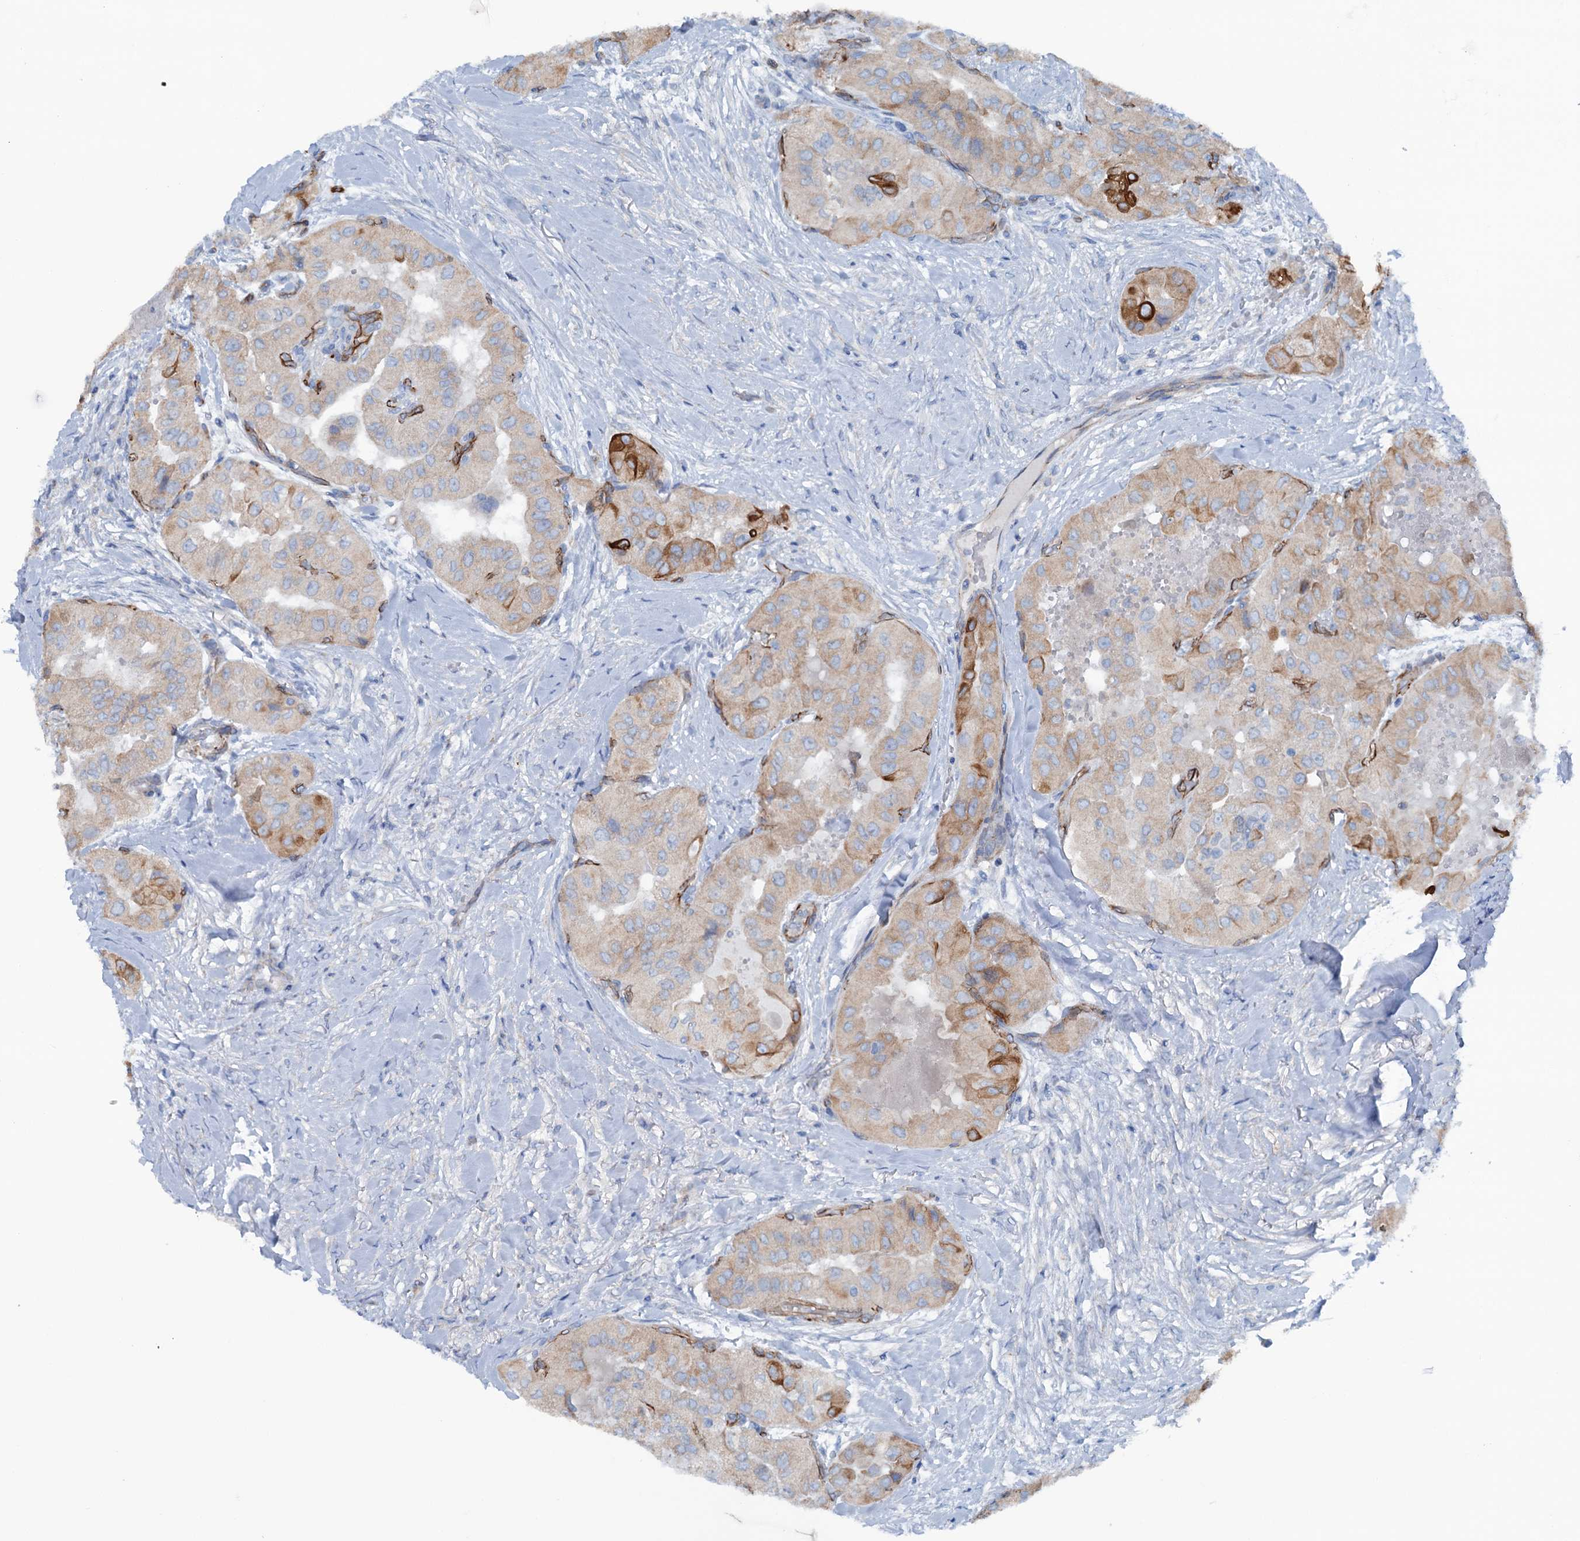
{"staining": {"intensity": "strong", "quantity": "<25%", "location": "cytoplasmic/membranous"}, "tissue": "thyroid cancer", "cell_type": "Tumor cells", "image_type": "cancer", "snomed": [{"axis": "morphology", "description": "Papillary adenocarcinoma, NOS"}, {"axis": "topography", "description": "Thyroid gland"}], "caption": "An immunohistochemistry (IHC) photomicrograph of tumor tissue is shown. Protein staining in brown highlights strong cytoplasmic/membranous positivity in thyroid cancer within tumor cells.", "gene": "CALCOCO1", "patient": {"sex": "female", "age": 59}}